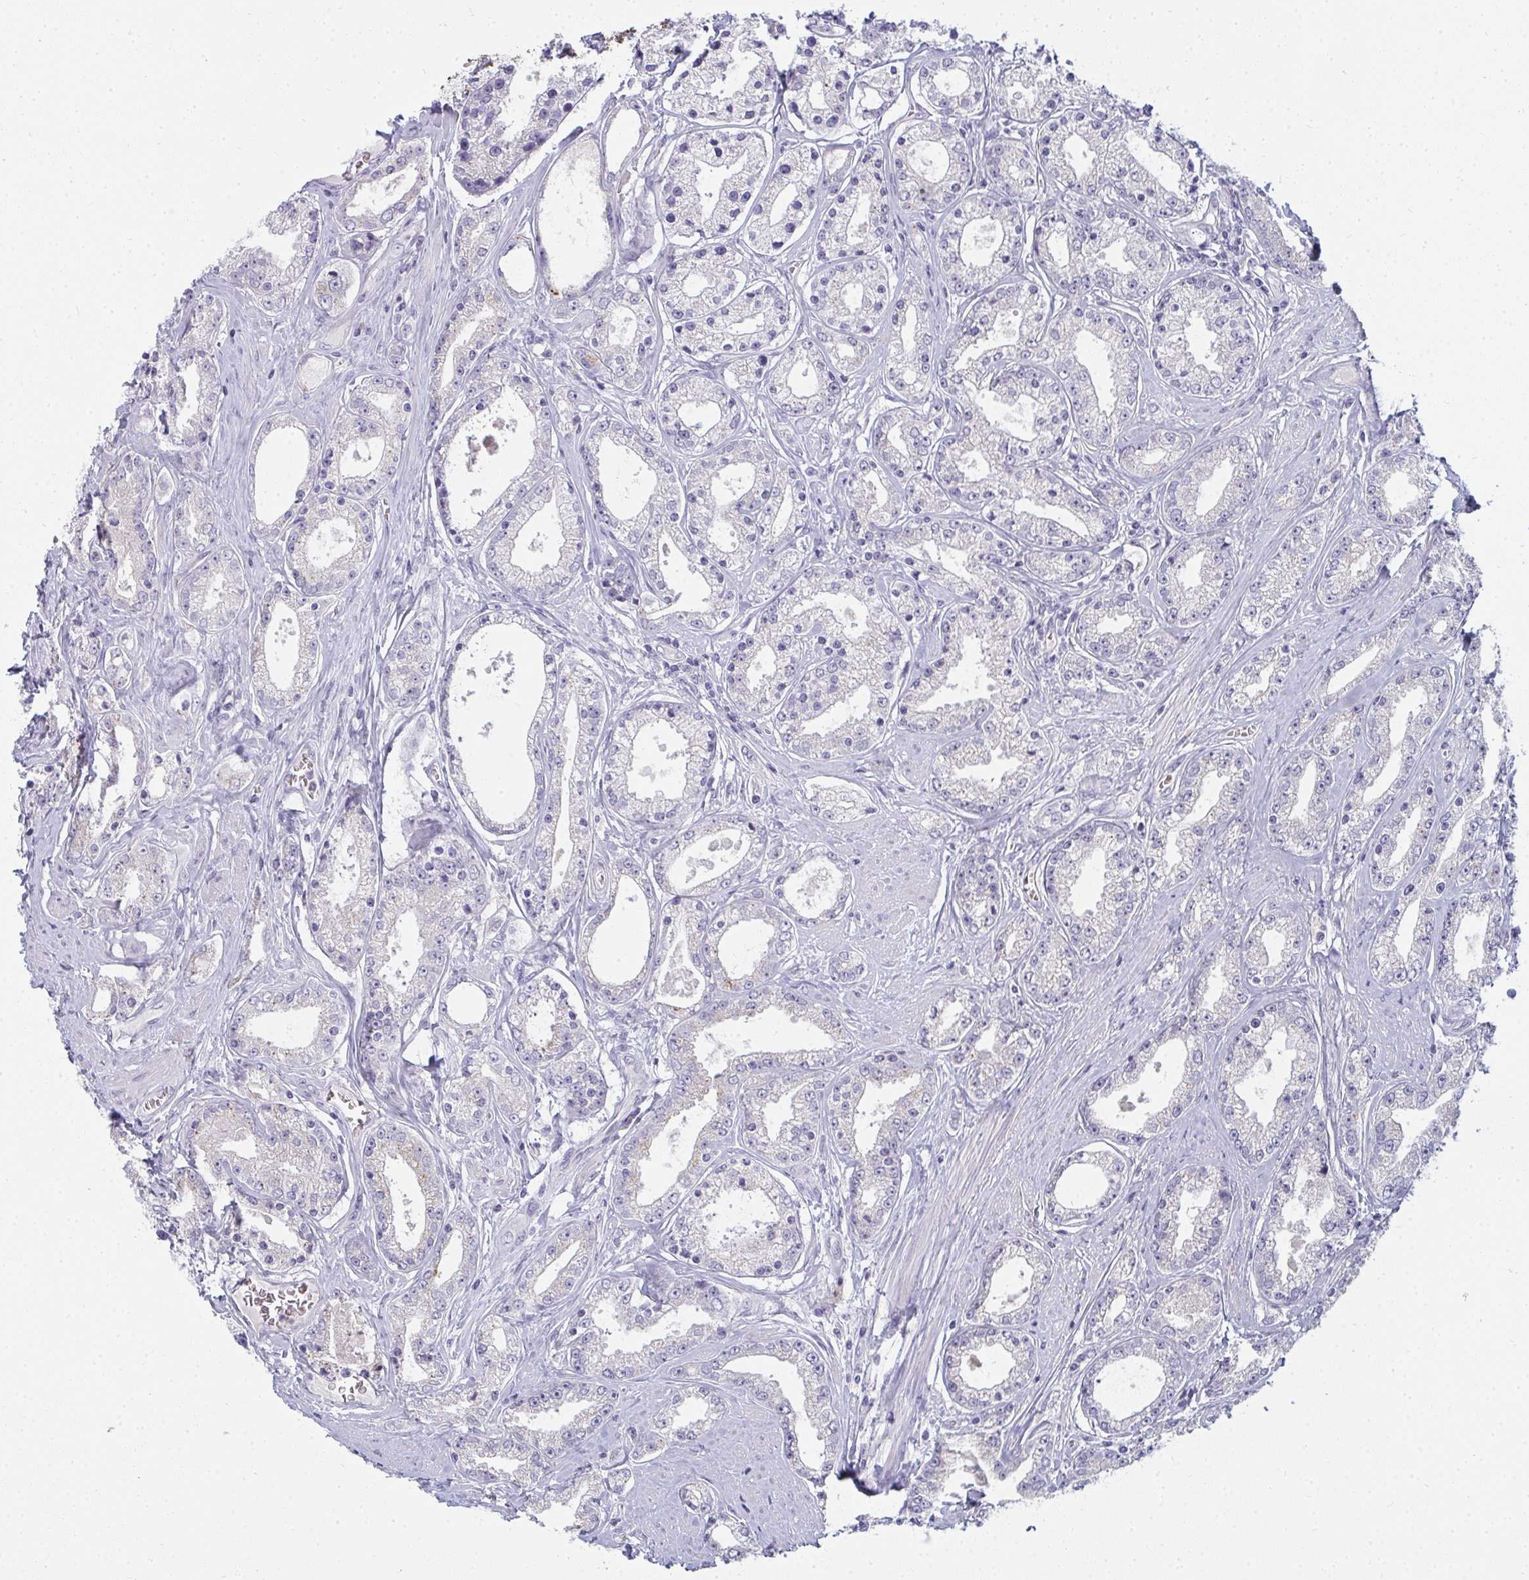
{"staining": {"intensity": "negative", "quantity": "none", "location": "none"}, "tissue": "prostate cancer", "cell_type": "Tumor cells", "image_type": "cancer", "snomed": [{"axis": "morphology", "description": "Adenocarcinoma, High grade"}, {"axis": "topography", "description": "Prostate"}], "caption": "High magnification brightfield microscopy of prostate high-grade adenocarcinoma stained with DAB (3,3'-diaminobenzidine) (brown) and counterstained with hematoxylin (blue): tumor cells show no significant positivity.", "gene": "SHB", "patient": {"sex": "male", "age": 66}}